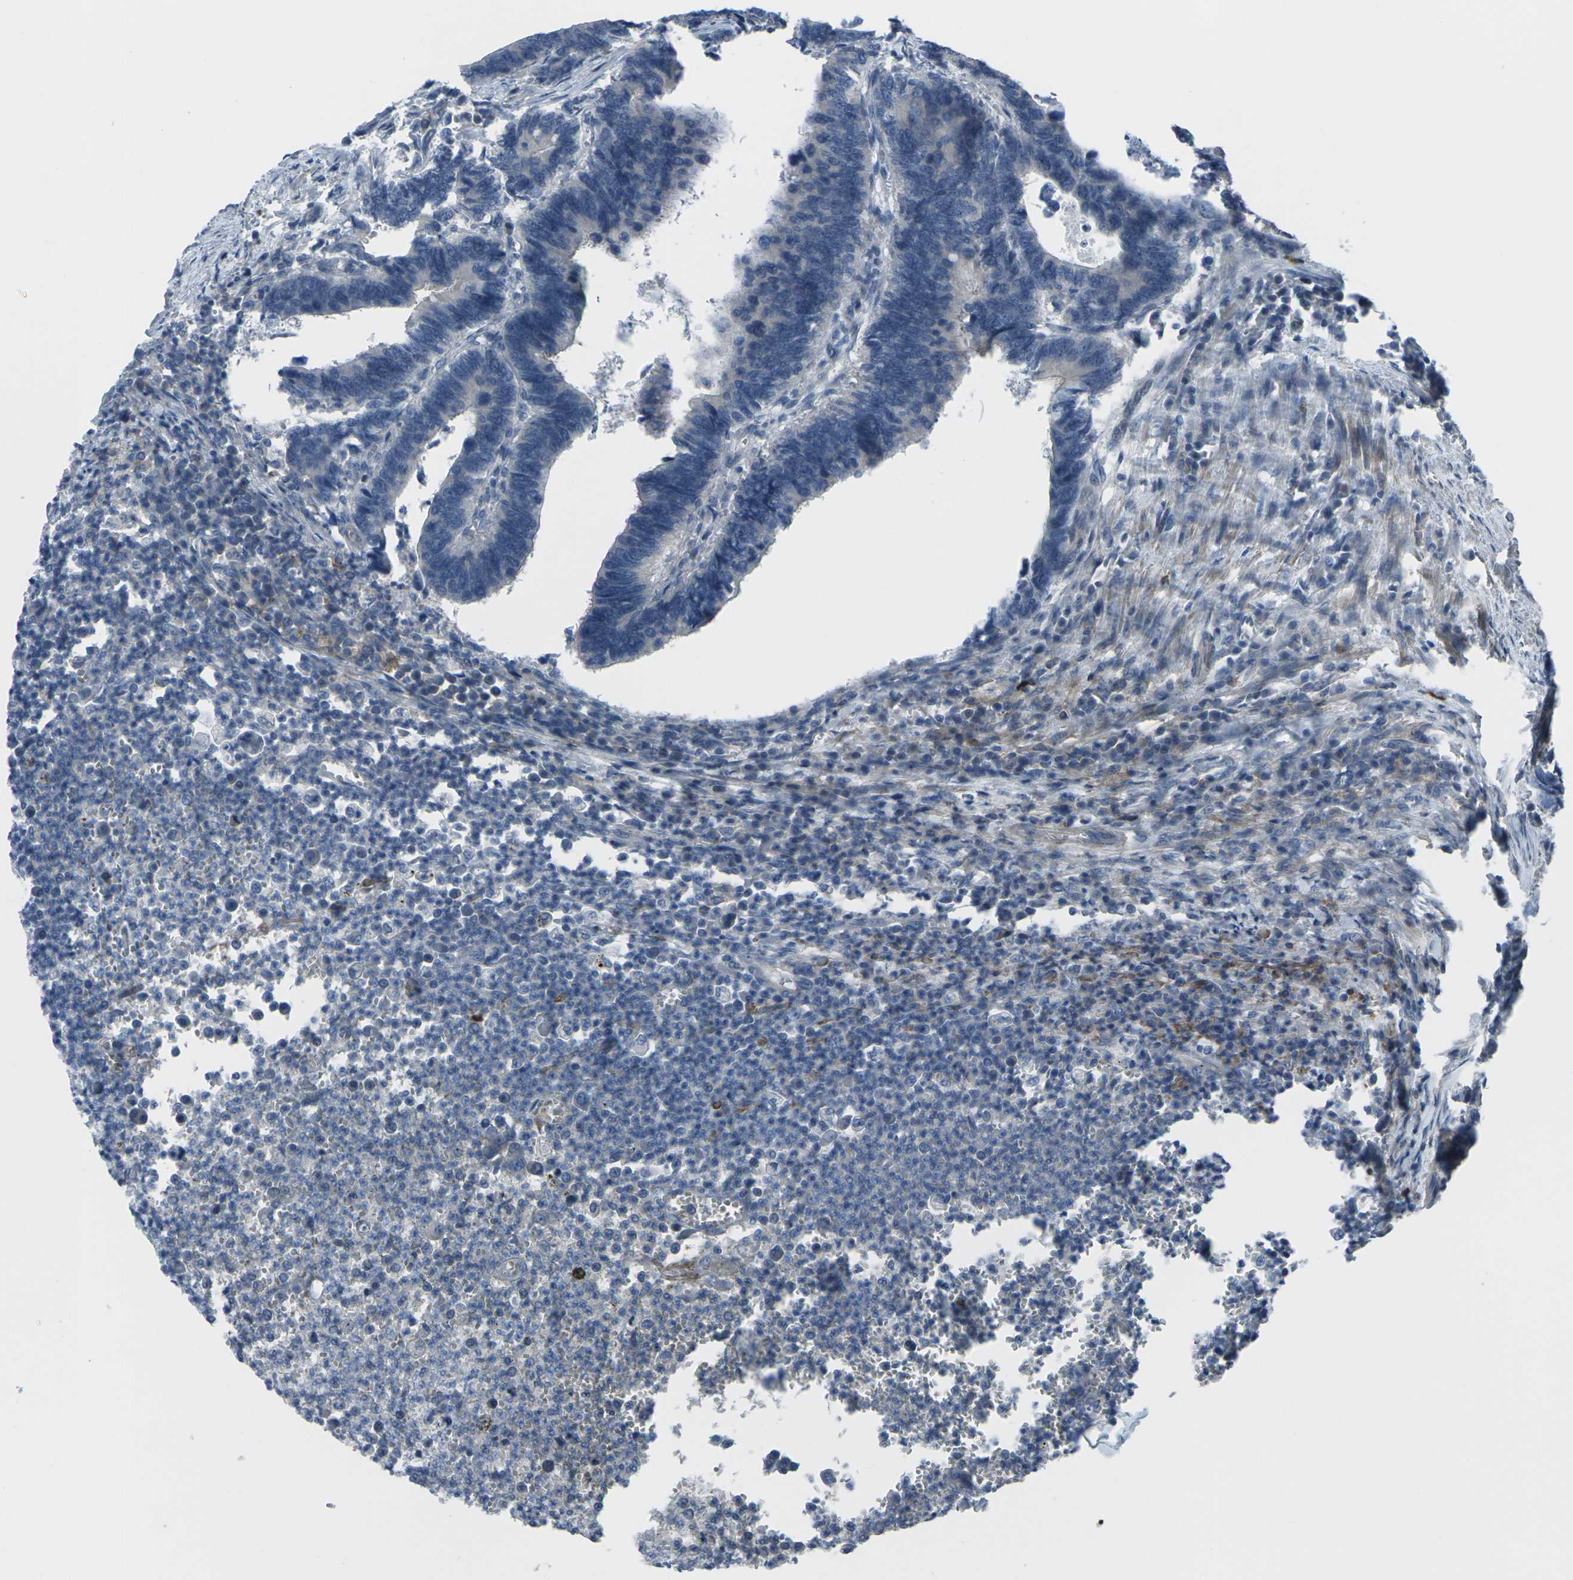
{"staining": {"intensity": "moderate", "quantity": "25%-75%", "location": "cytoplasmic/membranous"}, "tissue": "colorectal cancer", "cell_type": "Tumor cells", "image_type": "cancer", "snomed": [{"axis": "morphology", "description": "Adenocarcinoma, NOS"}, {"axis": "topography", "description": "Colon"}], "caption": "Human colorectal cancer (adenocarcinoma) stained with a brown dye exhibits moderate cytoplasmic/membranous positive expression in approximately 25%-75% of tumor cells.", "gene": "CCR10", "patient": {"sex": "male", "age": 72}}